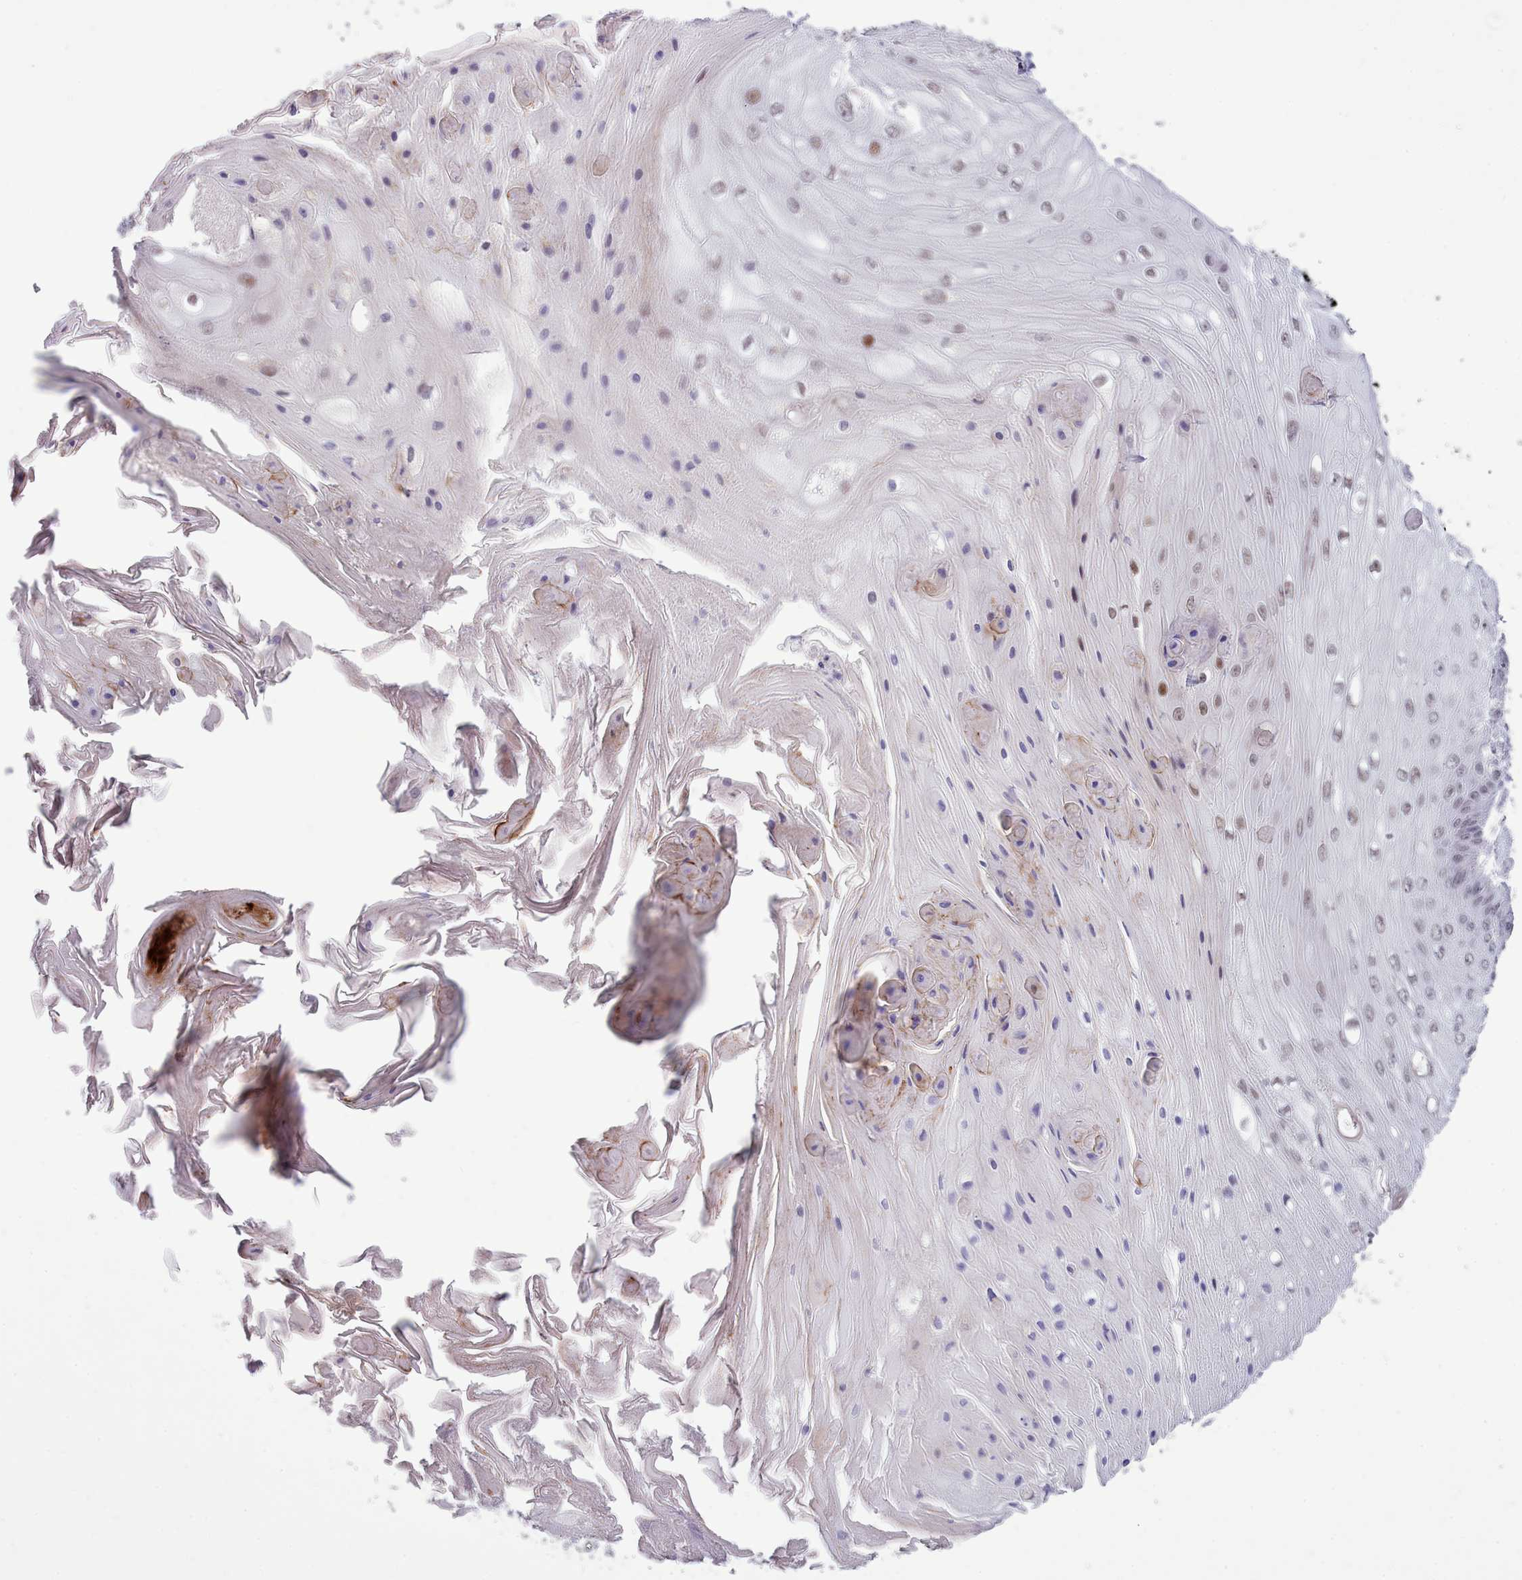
{"staining": {"intensity": "weak", "quantity": "25%-75%", "location": "nuclear"}, "tissue": "skin cancer", "cell_type": "Tumor cells", "image_type": "cancer", "snomed": [{"axis": "morphology", "description": "Squamous cell carcinoma, NOS"}, {"axis": "topography", "description": "Skin"}], "caption": "The immunohistochemical stain labels weak nuclear expression in tumor cells of skin squamous cell carcinoma tissue. (DAB (3,3'-diaminobenzidine) = brown stain, brightfield microscopy at high magnification).", "gene": "RFX1", "patient": {"sex": "male", "age": 70}}